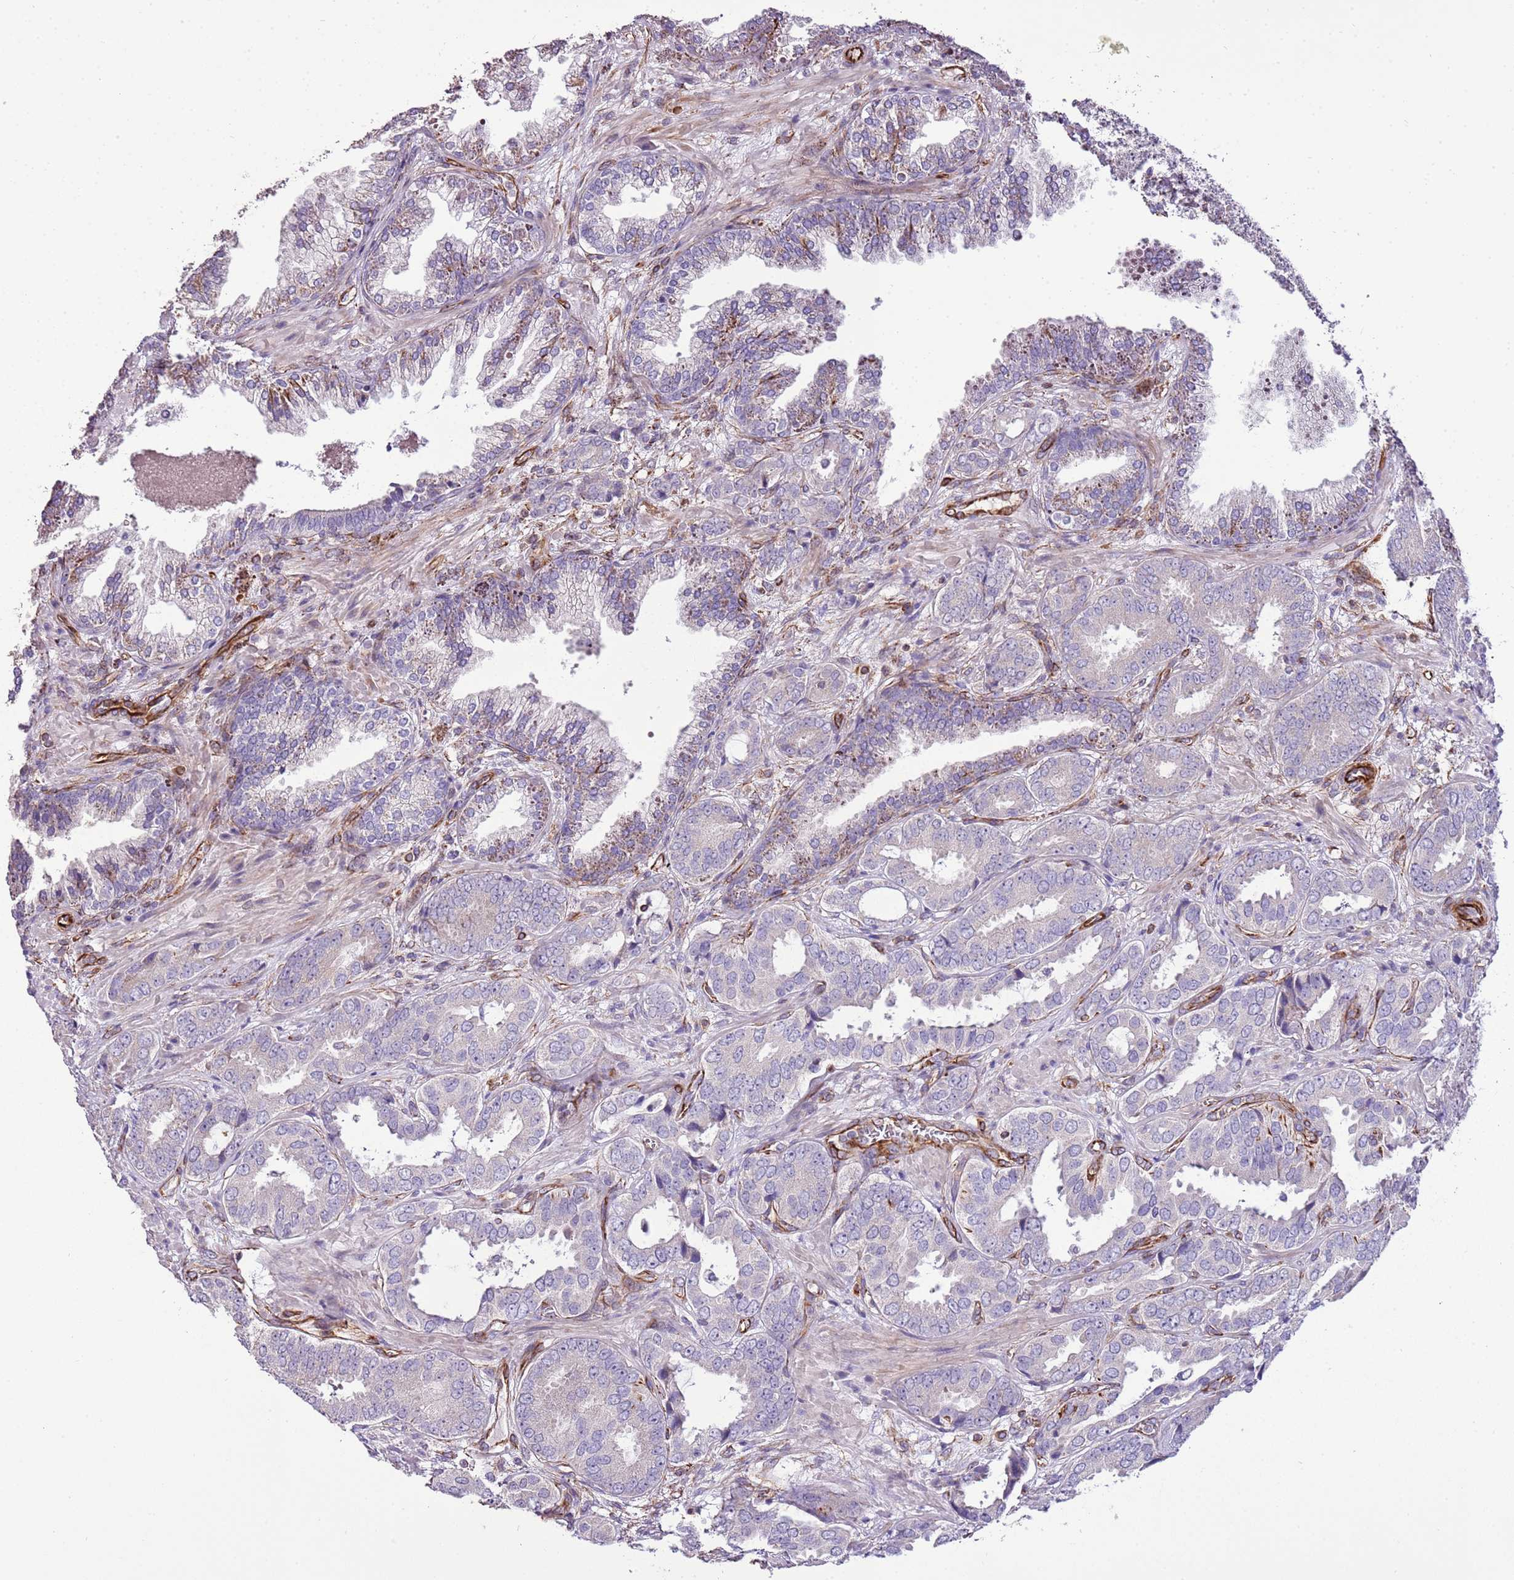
{"staining": {"intensity": "negative", "quantity": "none", "location": "none"}, "tissue": "prostate cancer", "cell_type": "Tumor cells", "image_type": "cancer", "snomed": [{"axis": "morphology", "description": "Adenocarcinoma, High grade"}, {"axis": "topography", "description": "Prostate"}], "caption": "Immunohistochemical staining of human prostate adenocarcinoma (high-grade) displays no significant expression in tumor cells. (DAB IHC with hematoxylin counter stain).", "gene": "ZNF786", "patient": {"sex": "male", "age": 71}}